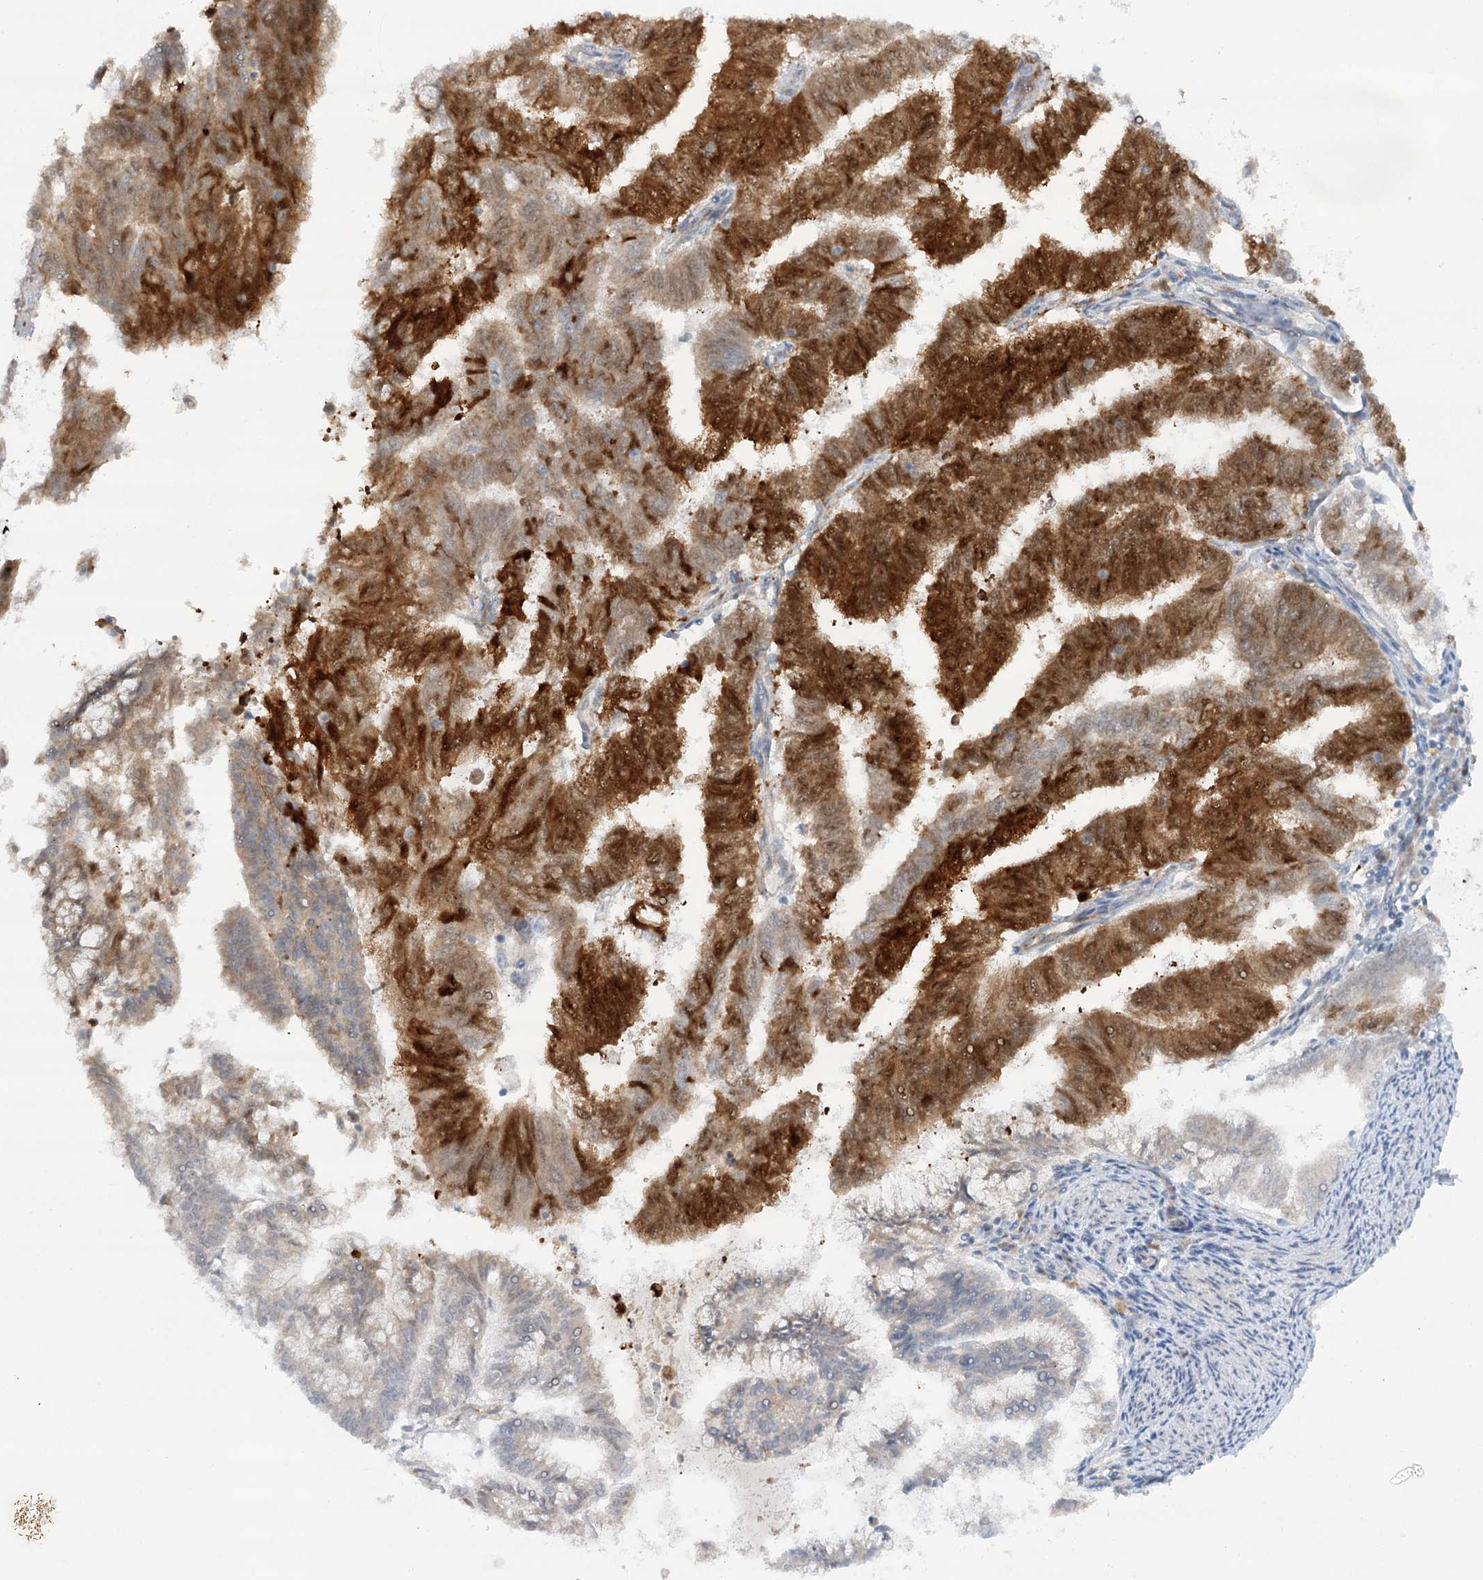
{"staining": {"intensity": "strong", "quantity": "25%-75%", "location": "cytoplasmic/membranous,nuclear"}, "tissue": "endometrial cancer", "cell_type": "Tumor cells", "image_type": "cancer", "snomed": [{"axis": "morphology", "description": "Adenocarcinoma, NOS"}, {"axis": "topography", "description": "Endometrium"}], "caption": "DAB immunohistochemical staining of endometrial adenocarcinoma exhibits strong cytoplasmic/membranous and nuclear protein staining in approximately 25%-75% of tumor cells.", "gene": "GBE1", "patient": {"sex": "female", "age": 79}}